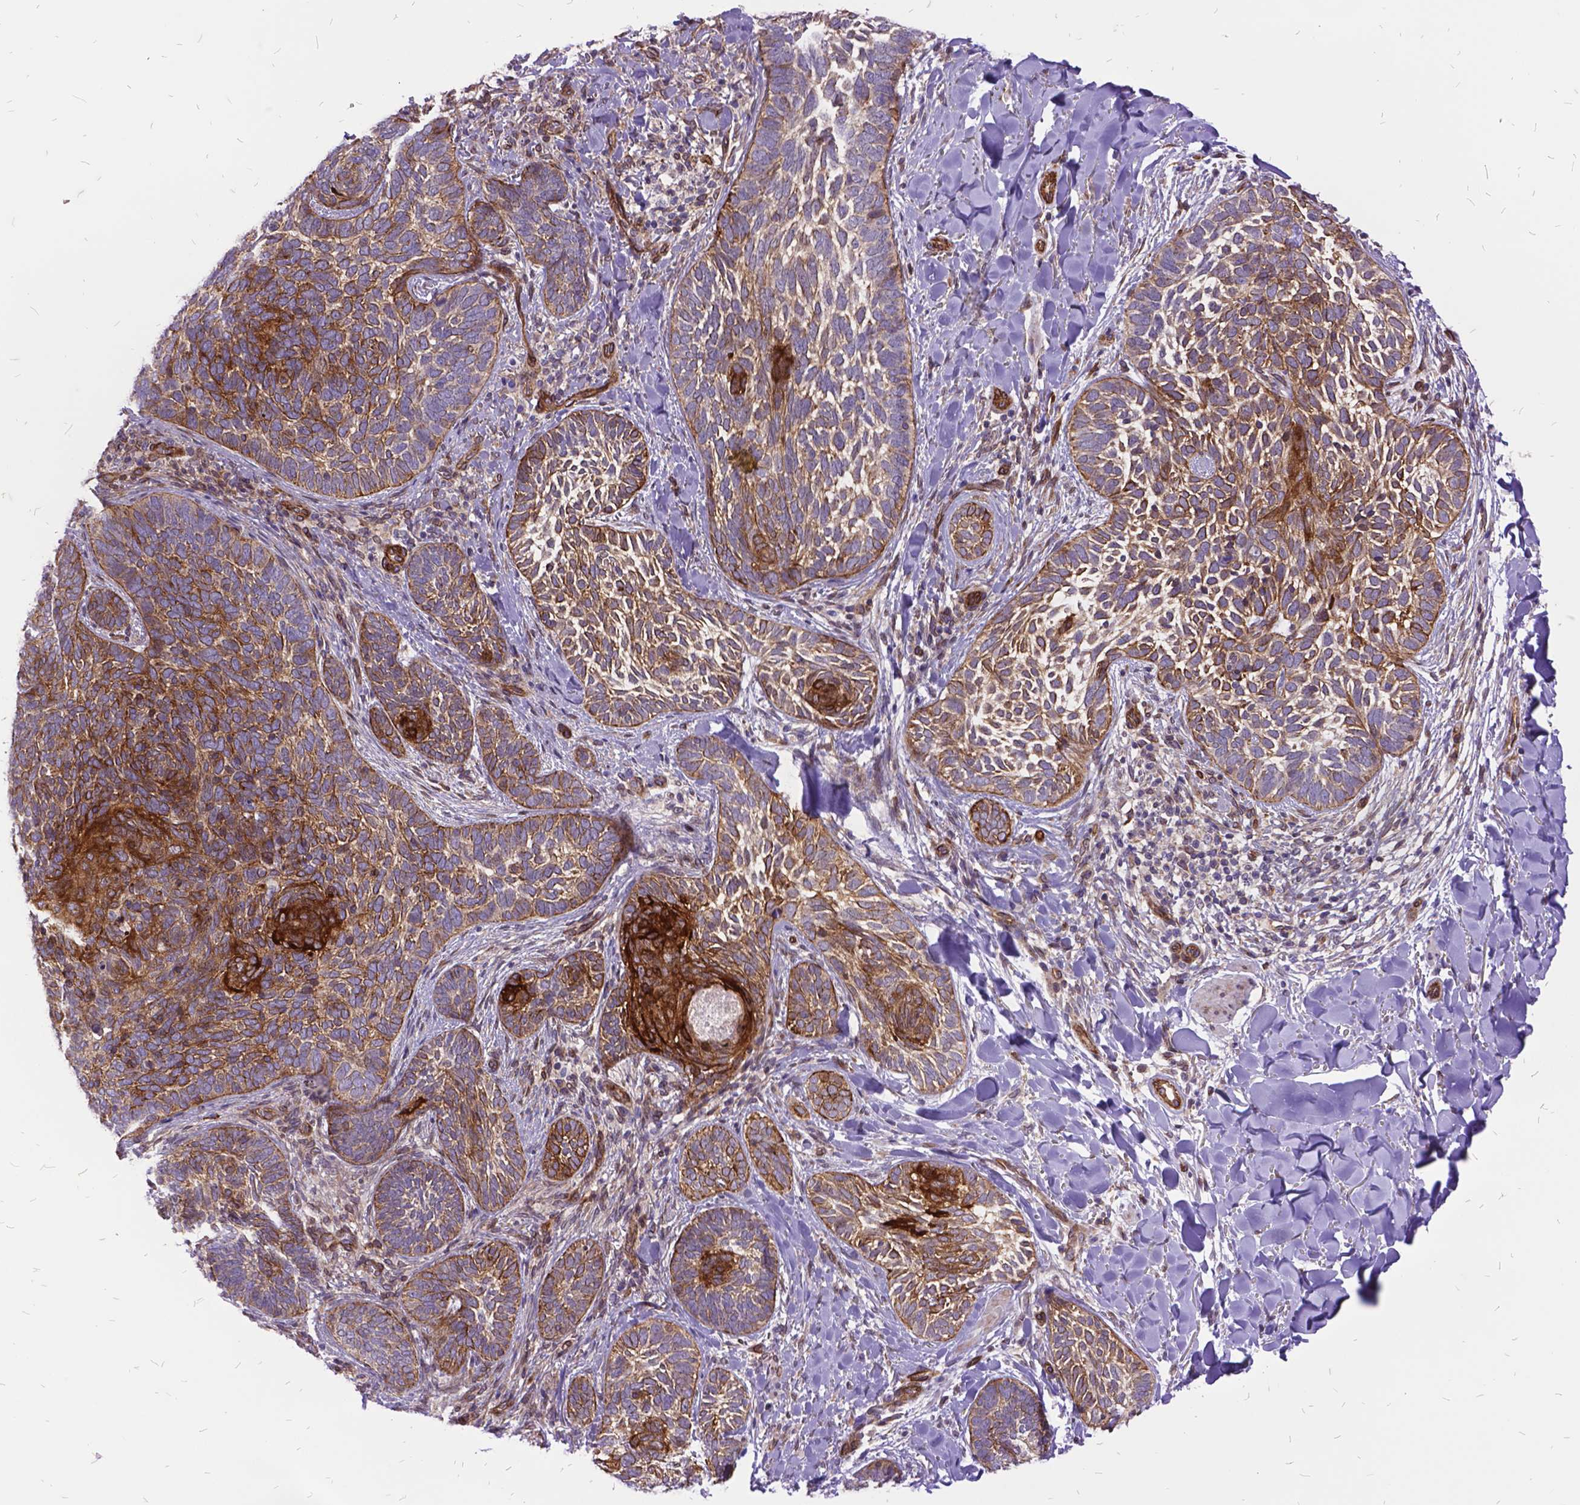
{"staining": {"intensity": "moderate", "quantity": ">75%", "location": "cytoplasmic/membranous"}, "tissue": "skin cancer", "cell_type": "Tumor cells", "image_type": "cancer", "snomed": [{"axis": "morphology", "description": "Normal tissue, NOS"}, {"axis": "morphology", "description": "Basal cell carcinoma"}, {"axis": "topography", "description": "Skin"}], "caption": "Immunohistochemistry photomicrograph of neoplastic tissue: skin basal cell carcinoma stained using immunohistochemistry exhibits medium levels of moderate protein expression localized specifically in the cytoplasmic/membranous of tumor cells, appearing as a cytoplasmic/membranous brown color.", "gene": "GRB7", "patient": {"sex": "male", "age": 46}}